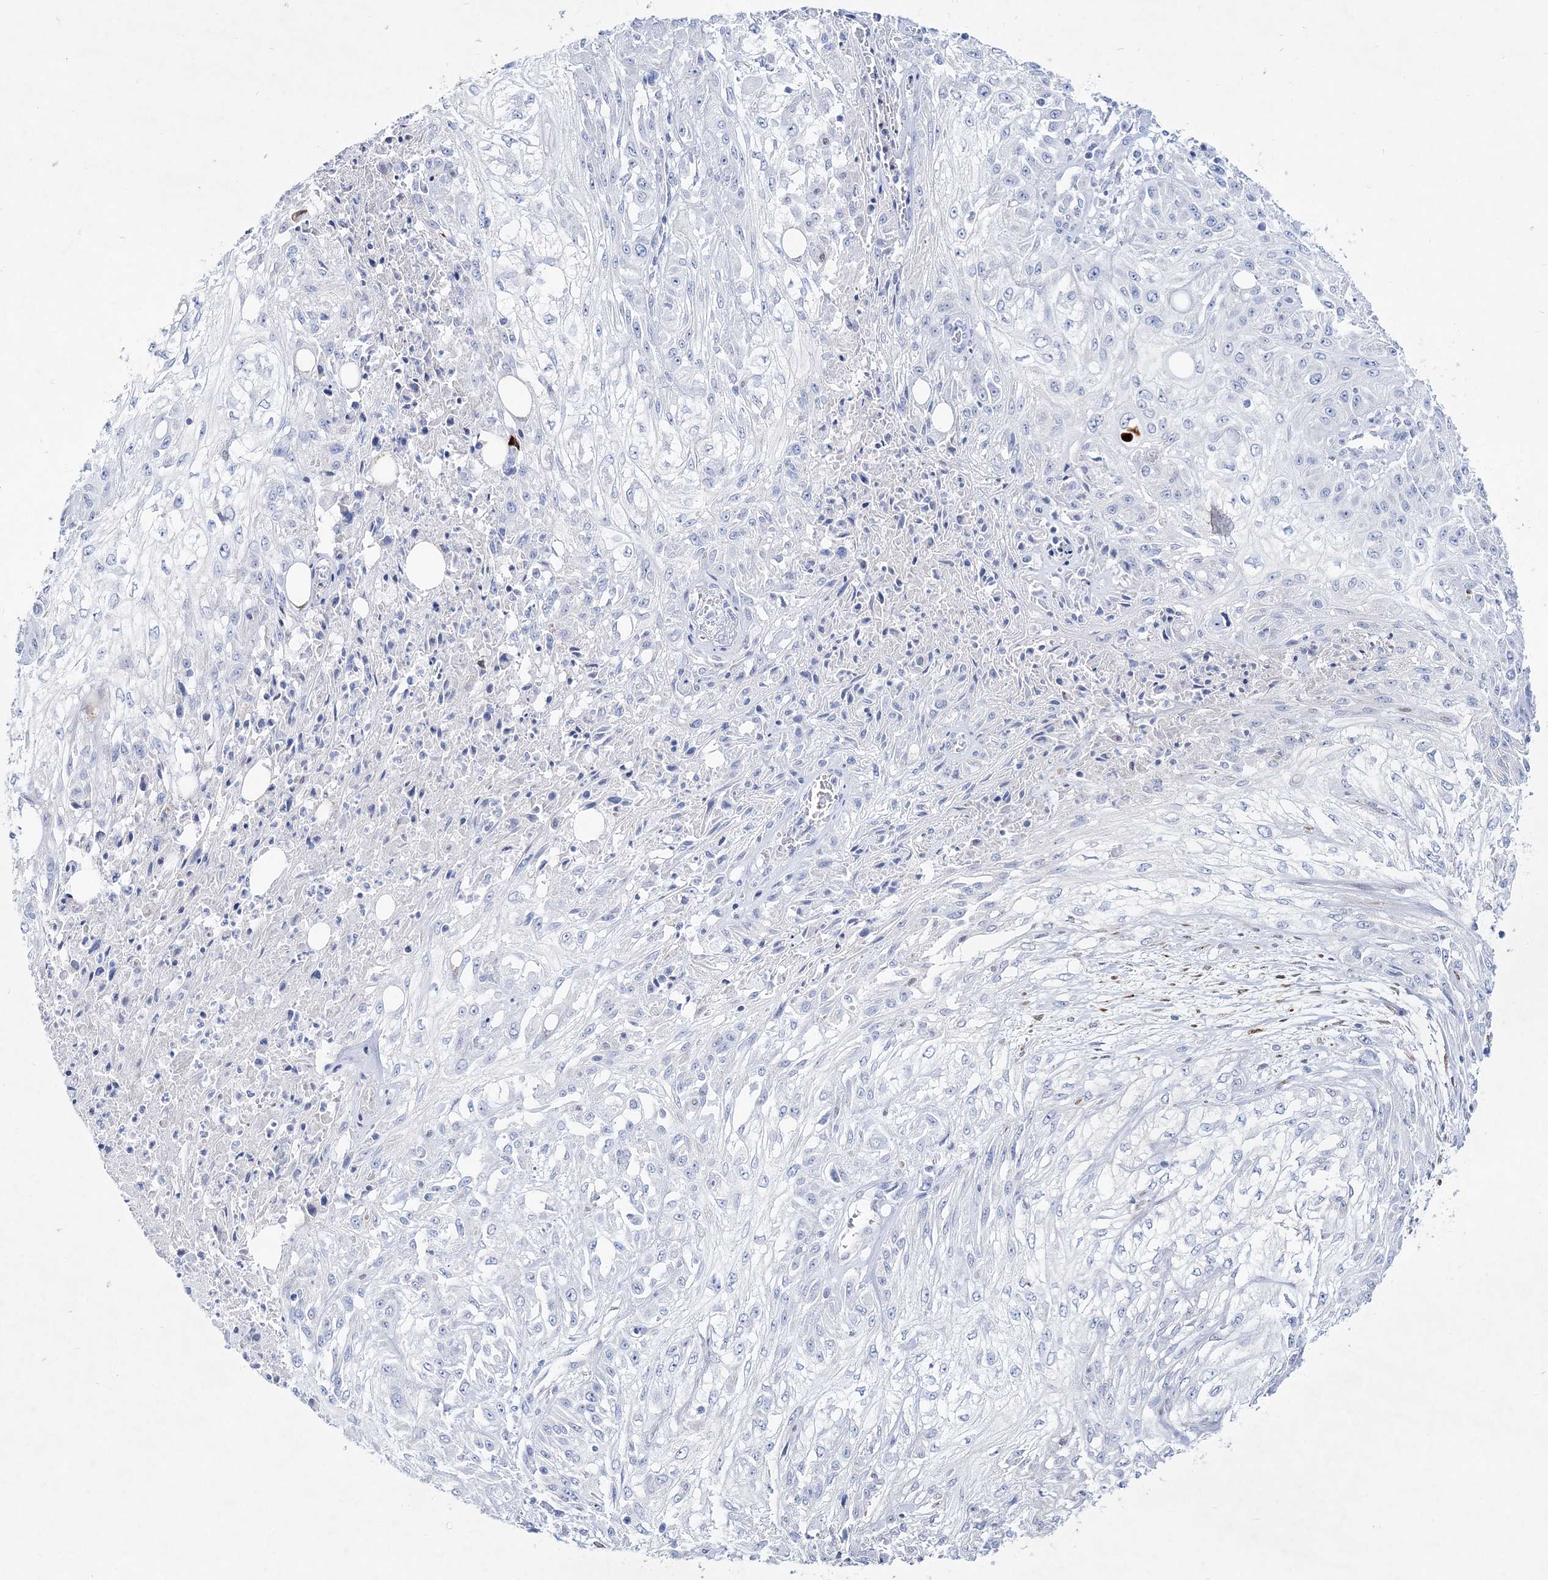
{"staining": {"intensity": "negative", "quantity": "none", "location": "none"}, "tissue": "skin cancer", "cell_type": "Tumor cells", "image_type": "cancer", "snomed": [{"axis": "morphology", "description": "Squamous cell carcinoma, NOS"}, {"axis": "morphology", "description": "Squamous cell carcinoma, metastatic, NOS"}, {"axis": "topography", "description": "Skin"}, {"axis": "topography", "description": "Lymph node"}], "caption": "Tumor cells show no significant expression in skin cancer (squamous cell carcinoma).", "gene": "SPINK7", "patient": {"sex": "male", "age": 75}}